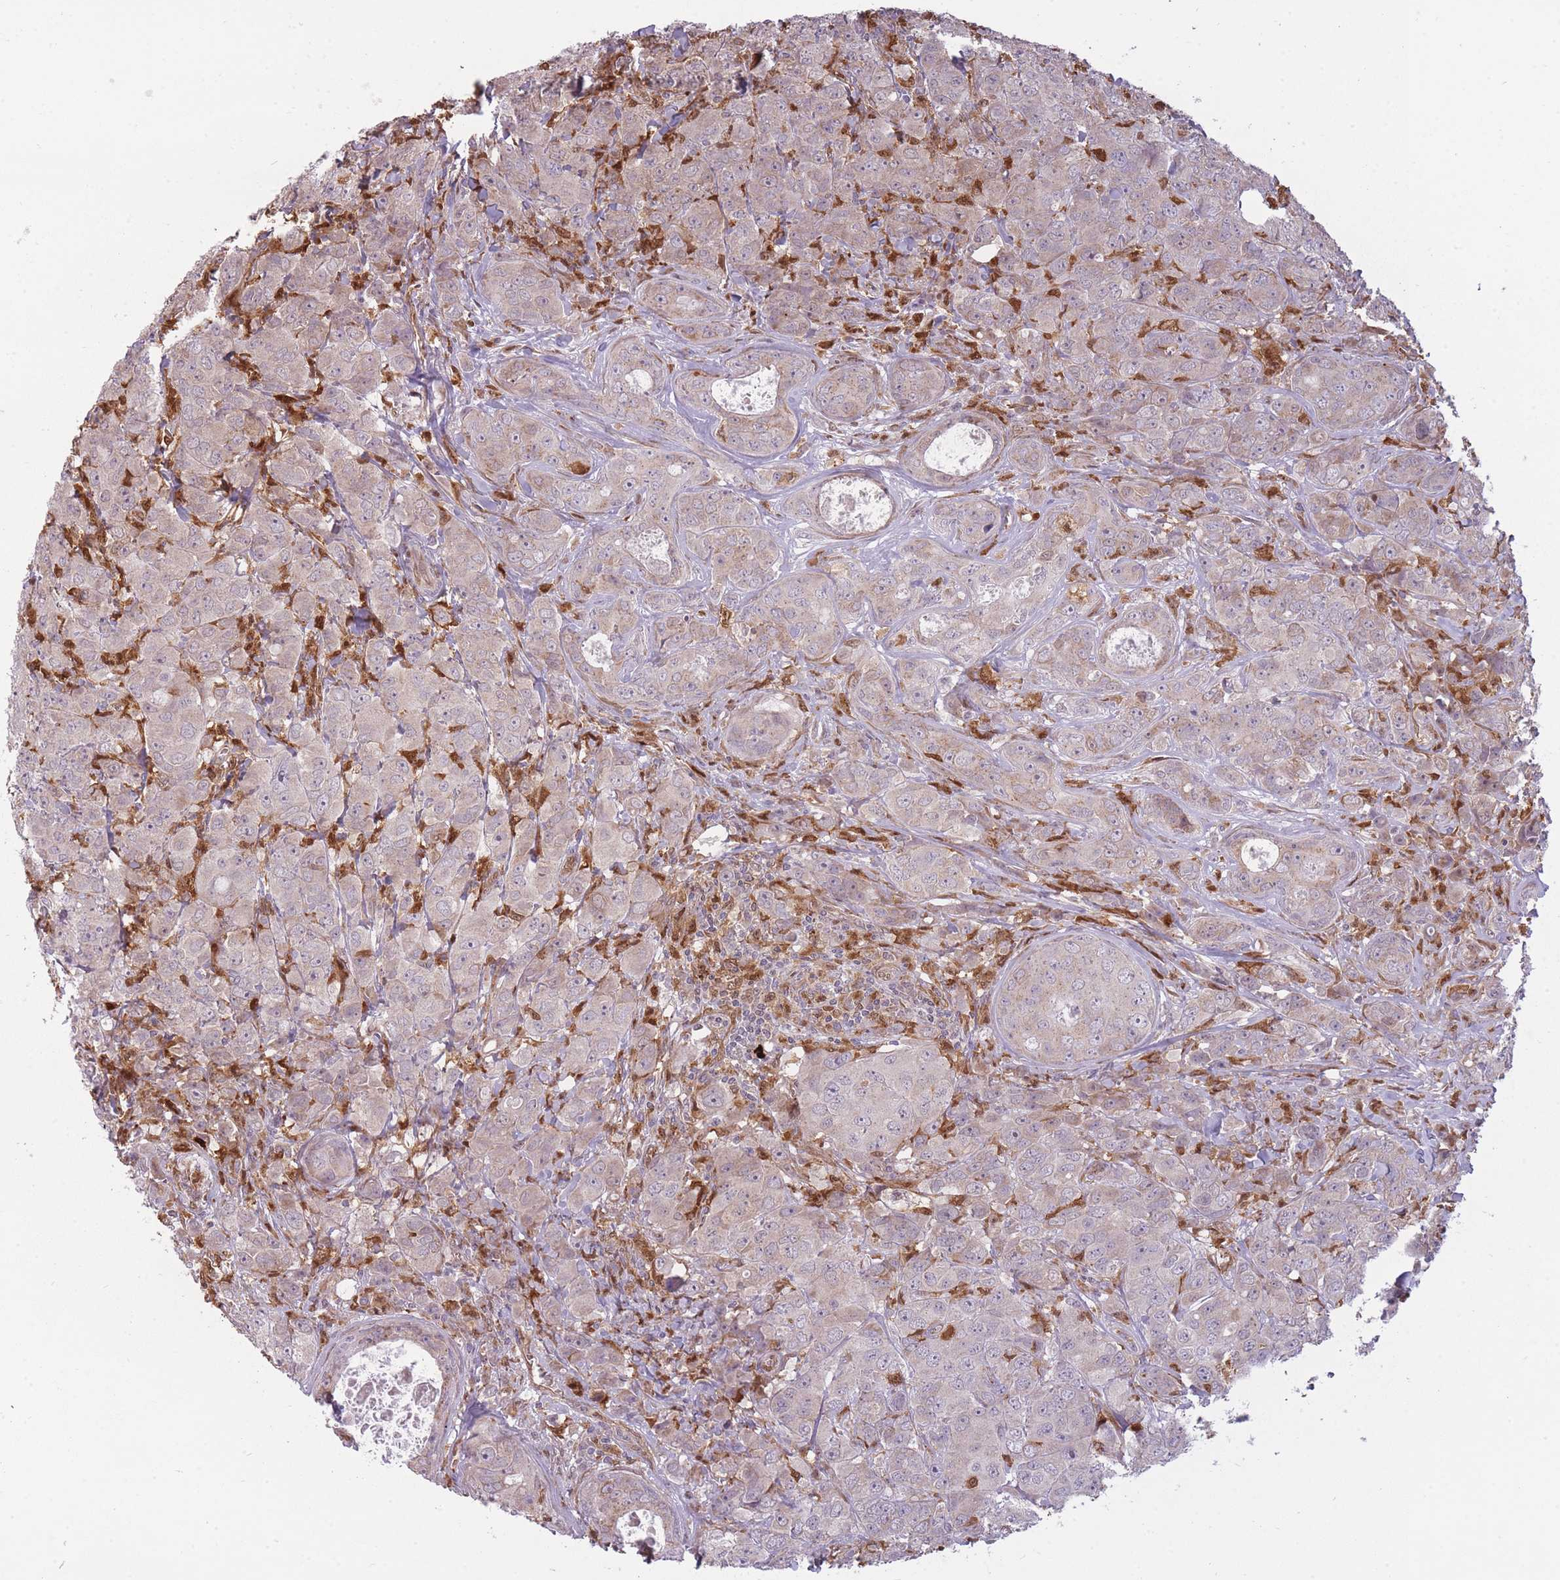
{"staining": {"intensity": "negative", "quantity": "none", "location": "none"}, "tissue": "breast cancer", "cell_type": "Tumor cells", "image_type": "cancer", "snomed": [{"axis": "morphology", "description": "Duct carcinoma"}, {"axis": "topography", "description": "Breast"}], "caption": "Immunohistochemistry photomicrograph of breast cancer stained for a protein (brown), which demonstrates no expression in tumor cells.", "gene": "LGALS9", "patient": {"sex": "female", "age": 43}}